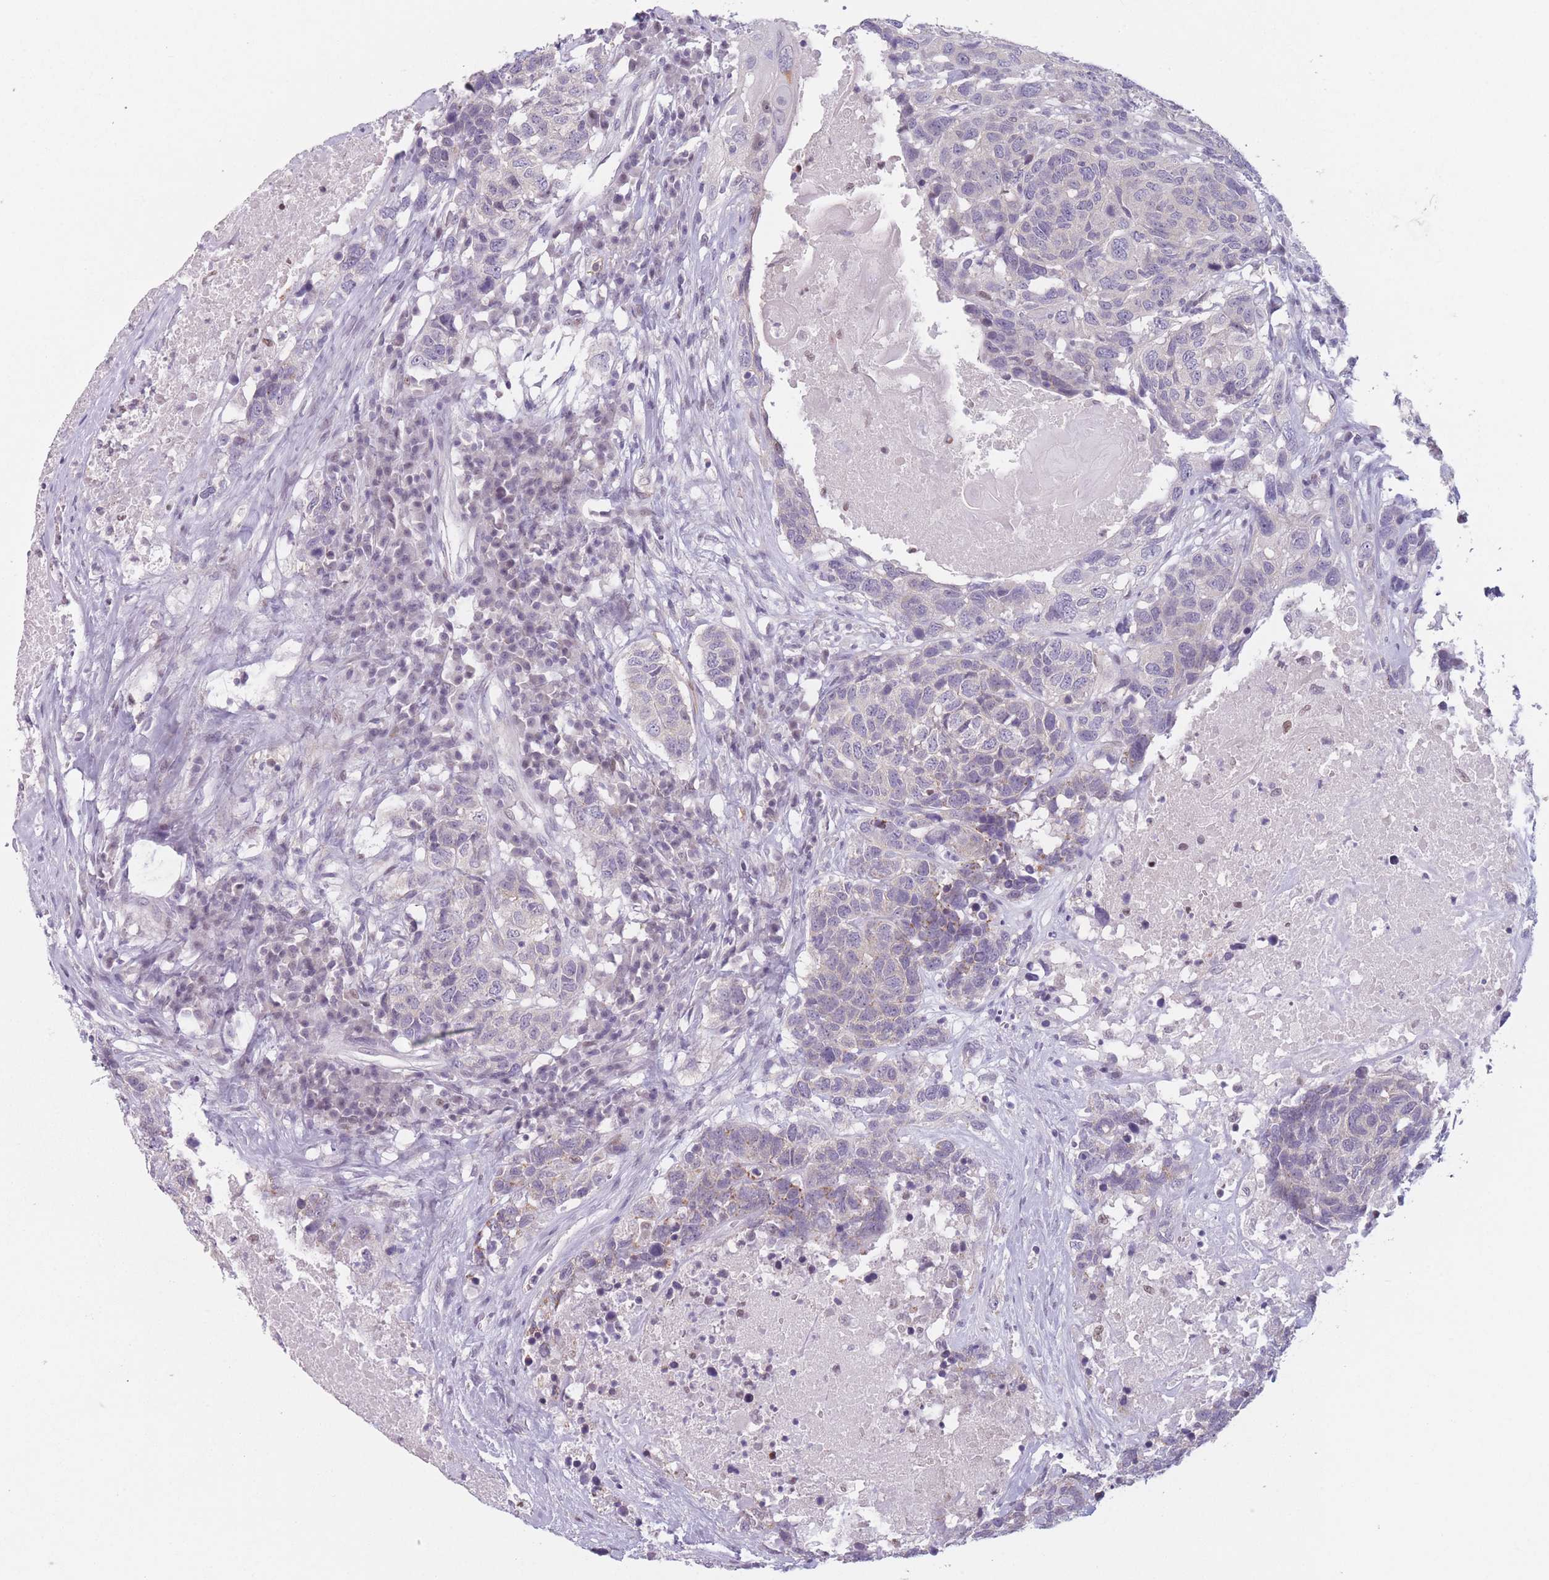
{"staining": {"intensity": "moderate", "quantity": "<25%", "location": "cytoplasmic/membranous"}, "tissue": "head and neck cancer", "cell_type": "Tumor cells", "image_type": "cancer", "snomed": [{"axis": "morphology", "description": "Squamous cell carcinoma, NOS"}, {"axis": "topography", "description": "Head-Neck"}], "caption": "Tumor cells exhibit low levels of moderate cytoplasmic/membranous positivity in about <25% of cells in human head and neck squamous cell carcinoma.", "gene": "ZNF439", "patient": {"sex": "male", "age": 66}}